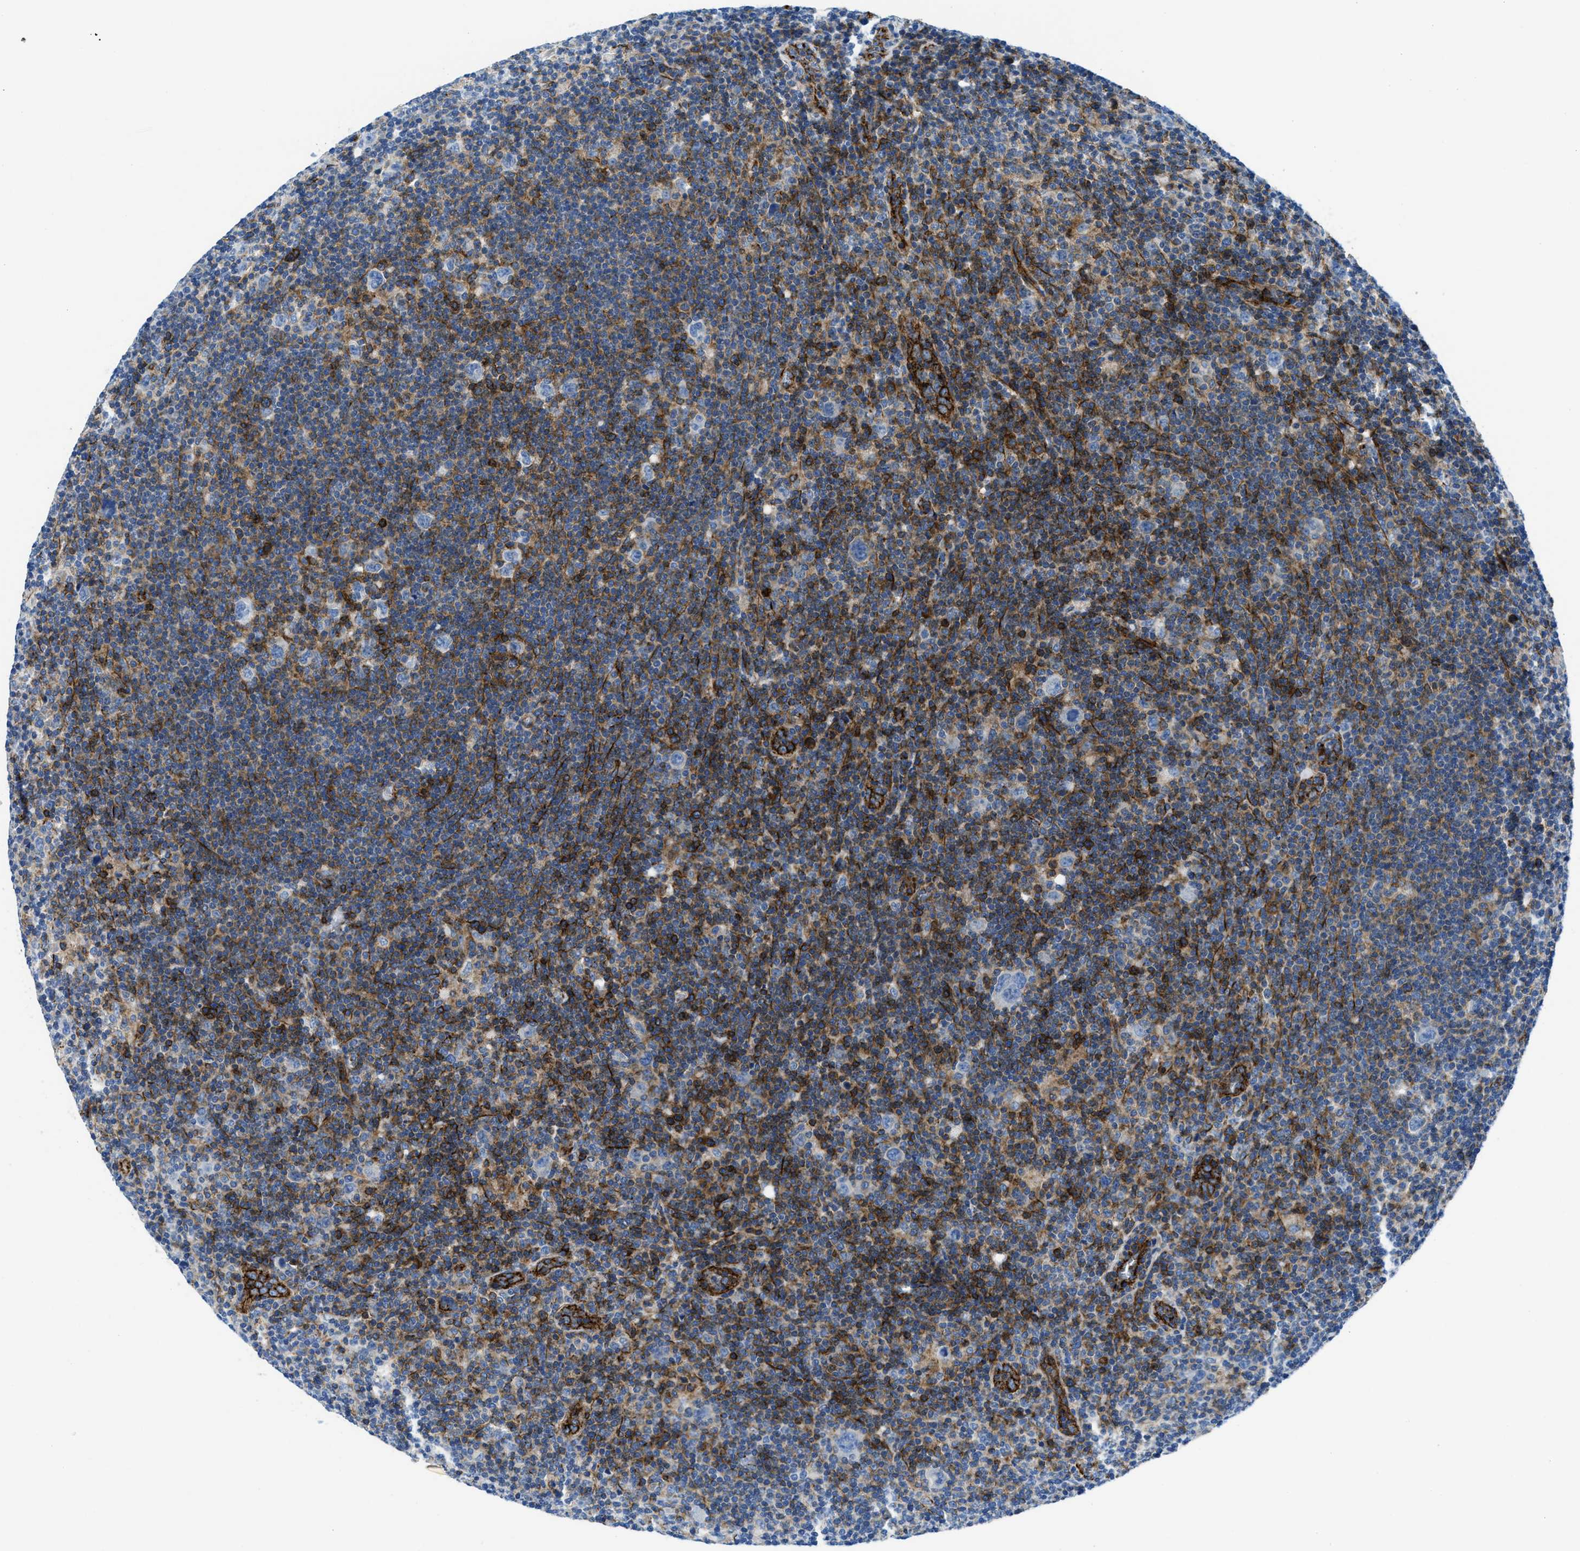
{"staining": {"intensity": "negative", "quantity": "none", "location": "none"}, "tissue": "lymphoma", "cell_type": "Tumor cells", "image_type": "cancer", "snomed": [{"axis": "morphology", "description": "Hodgkin's disease, NOS"}, {"axis": "topography", "description": "Lymph node"}], "caption": "There is no significant positivity in tumor cells of lymphoma.", "gene": "CUTA", "patient": {"sex": "female", "age": 57}}